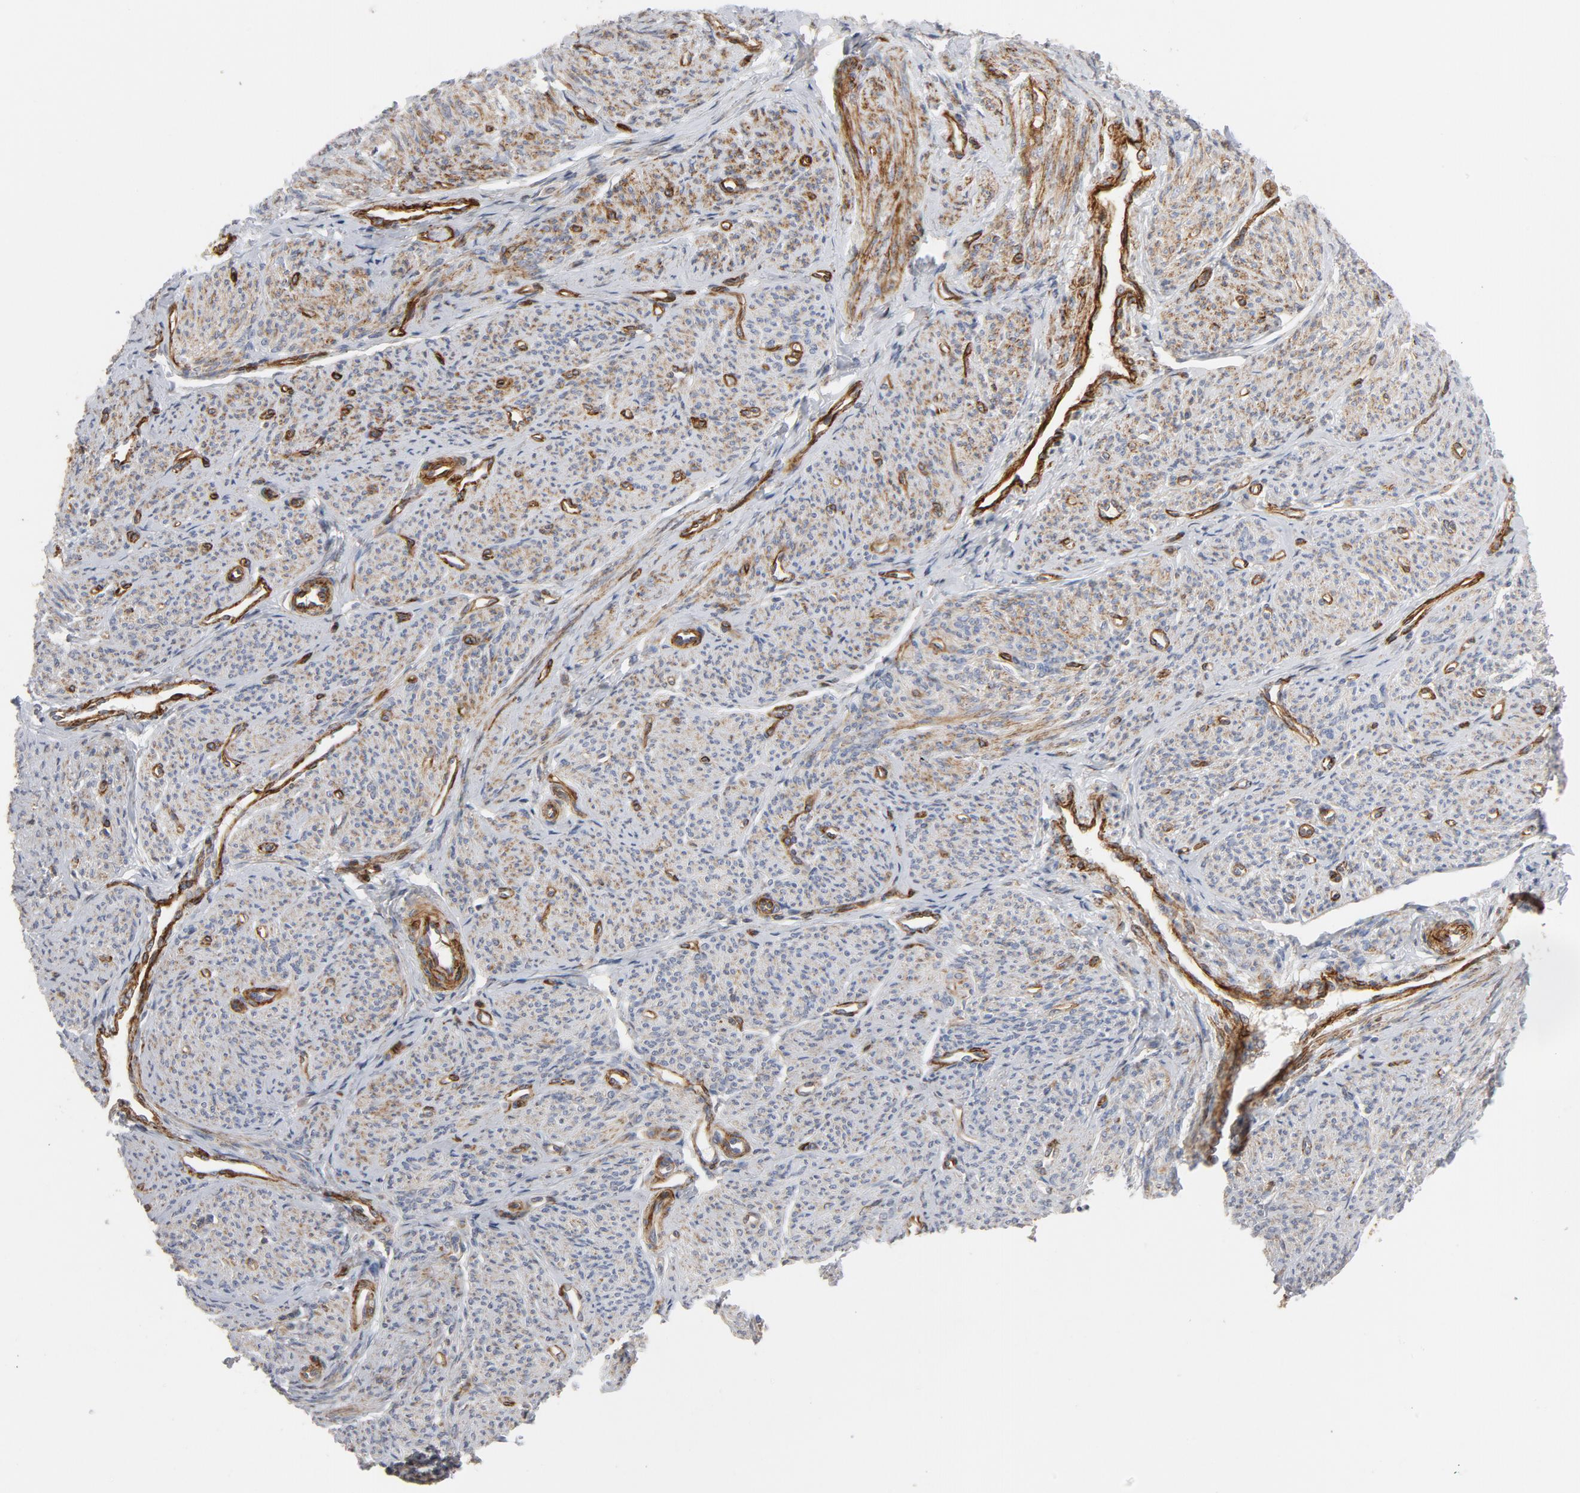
{"staining": {"intensity": "strong", "quantity": "25%-75%", "location": "cytoplasmic/membranous"}, "tissue": "smooth muscle", "cell_type": "Smooth muscle cells", "image_type": "normal", "snomed": [{"axis": "morphology", "description": "Normal tissue, NOS"}, {"axis": "topography", "description": "Smooth muscle"}], "caption": "This is an image of immunohistochemistry staining of unremarkable smooth muscle, which shows strong expression in the cytoplasmic/membranous of smooth muscle cells.", "gene": "GNG2", "patient": {"sex": "female", "age": 65}}